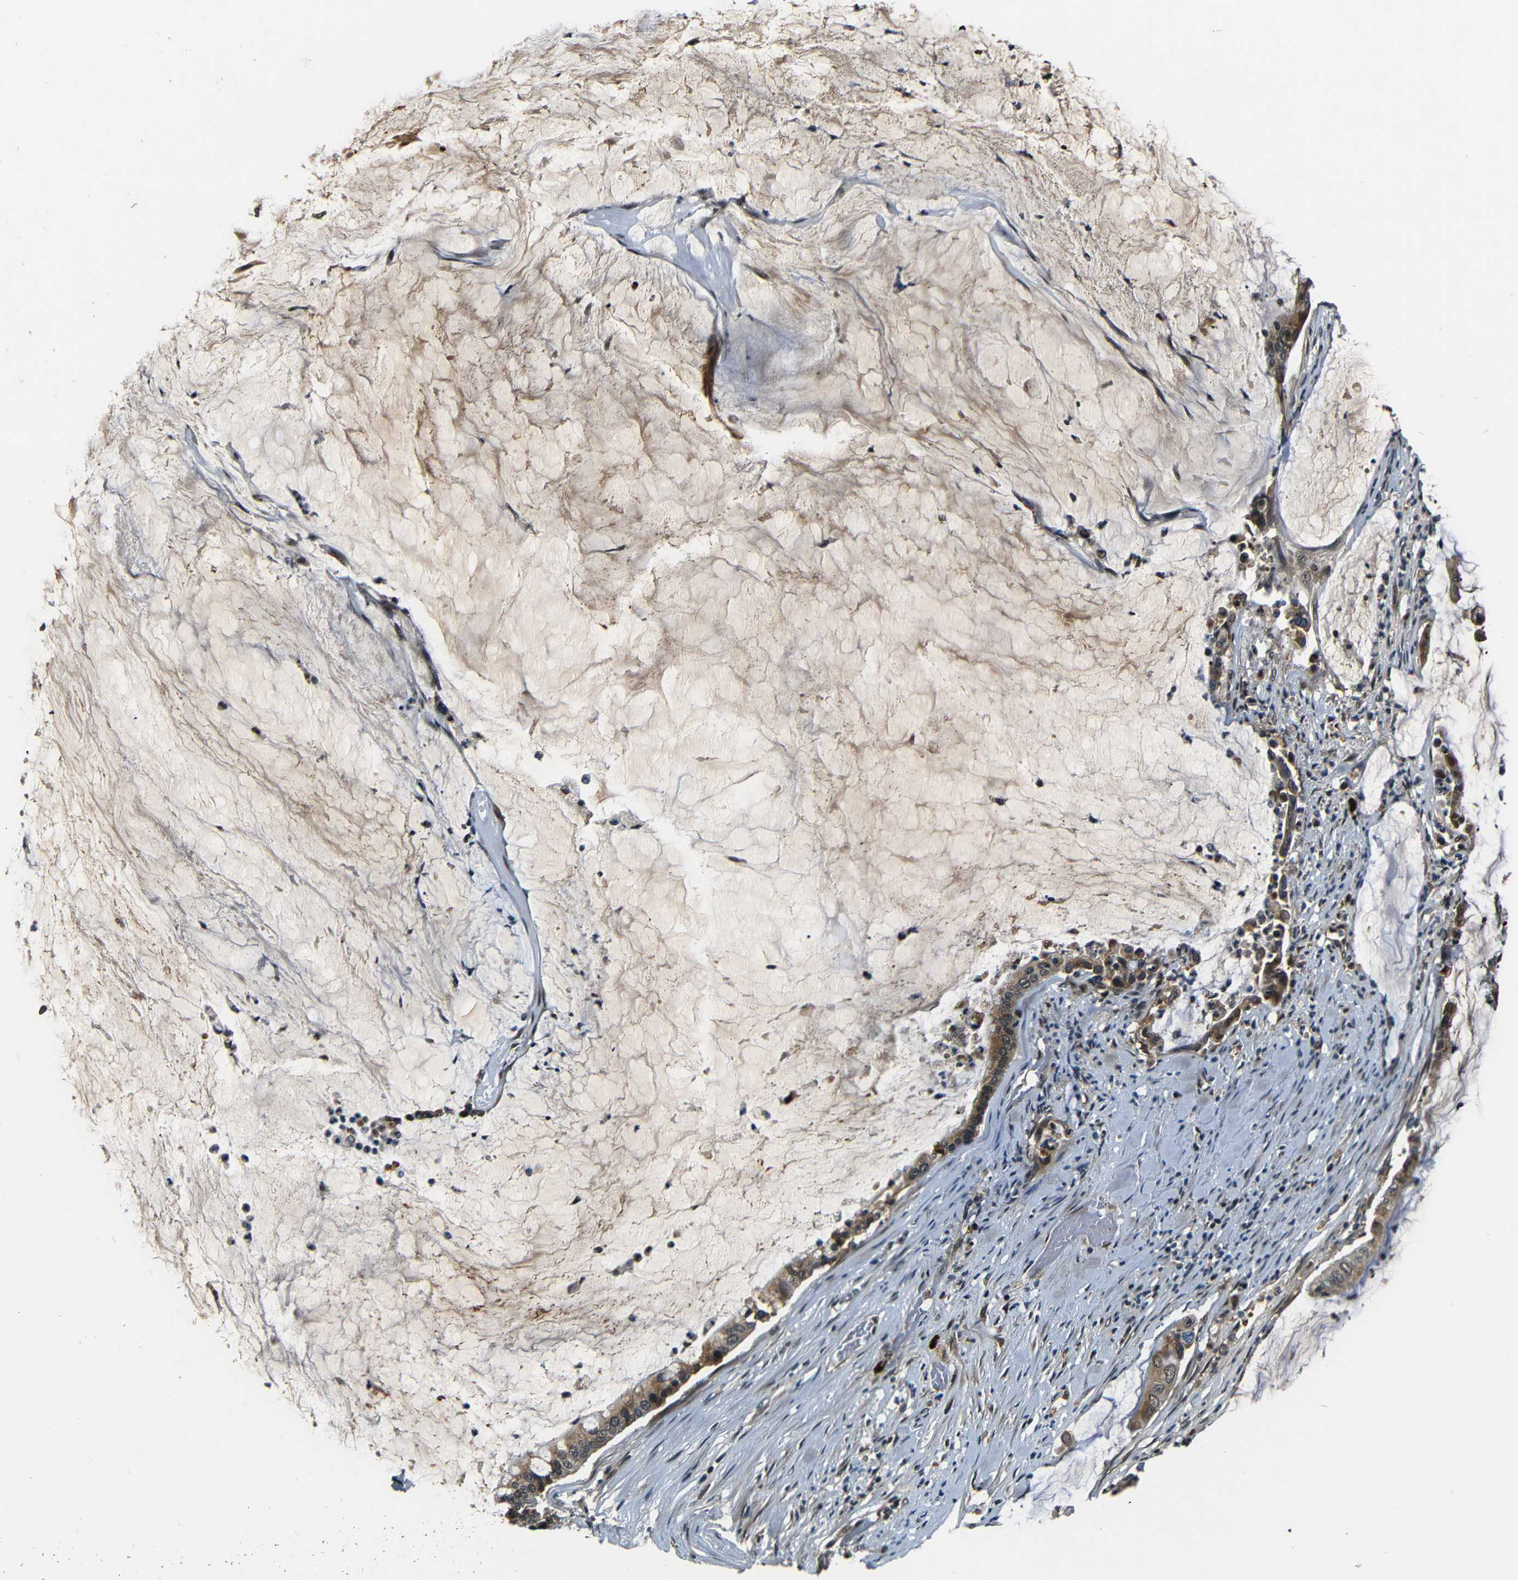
{"staining": {"intensity": "moderate", "quantity": ">75%", "location": "cytoplasmic/membranous,nuclear"}, "tissue": "pancreatic cancer", "cell_type": "Tumor cells", "image_type": "cancer", "snomed": [{"axis": "morphology", "description": "Adenocarcinoma, NOS"}, {"axis": "topography", "description": "Pancreas"}], "caption": "IHC photomicrograph of pancreatic cancer (adenocarcinoma) stained for a protein (brown), which exhibits medium levels of moderate cytoplasmic/membranous and nuclear staining in about >75% of tumor cells.", "gene": "FOXD4", "patient": {"sex": "male", "age": 41}}